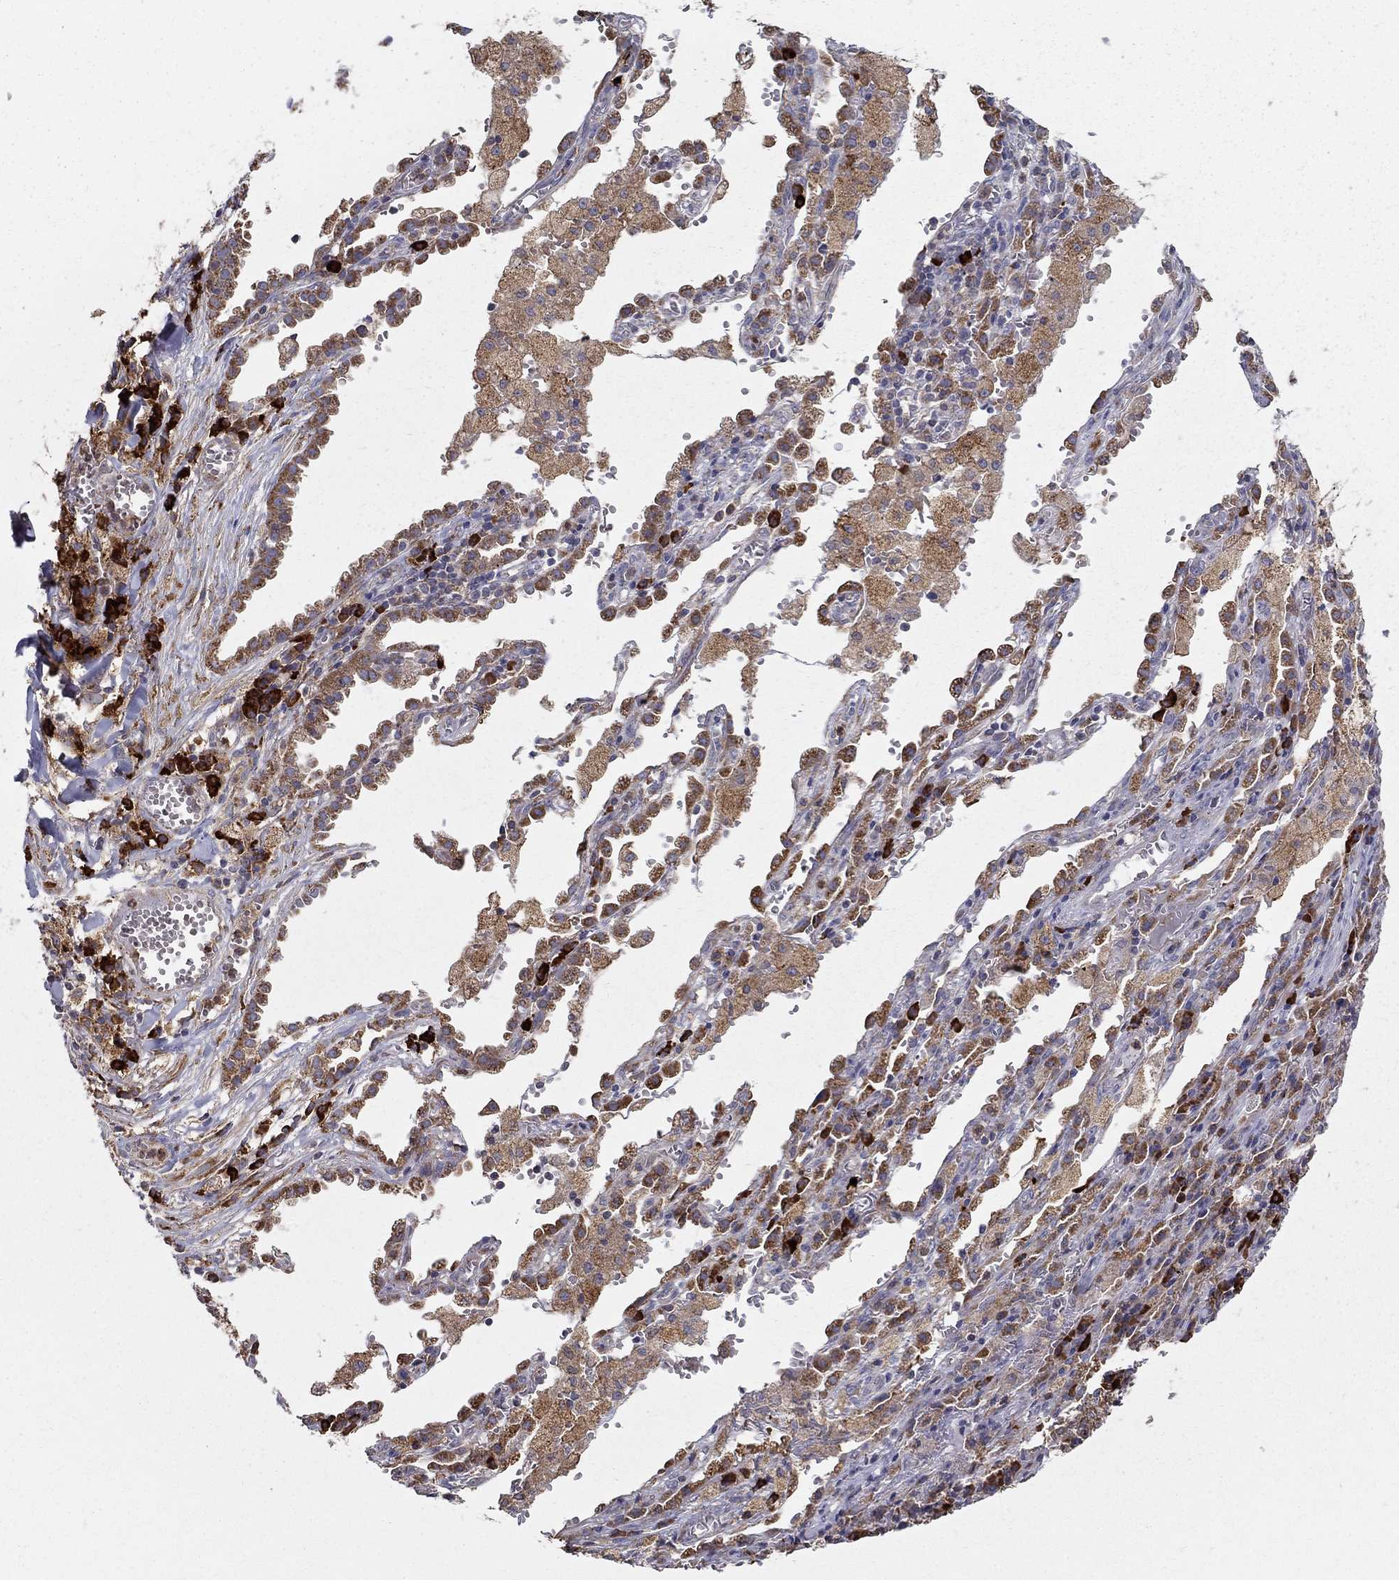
{"staining": {"intensity": "strong", "quantity": "25%-75%", "location": "cytoplasmic/membranous"}, "tissue": "lung cancer", "cell_type": "Tumor cells", "image_type": "cancer", "snomed": [{"axis": "morphology", "description": "Adenocarcinoma, NOS"}, {"axis": "topography", "description": "Lung"}], "caption": "This image reveals immunohistochemistry (IHC) staining of human lung adenocarcinoma, with high strong cytoplasmic/membranous positivity in about 25%-75% of tumor cells.", "gene": "PRDX4", "patient": {"sex": "male", "age": 57}}